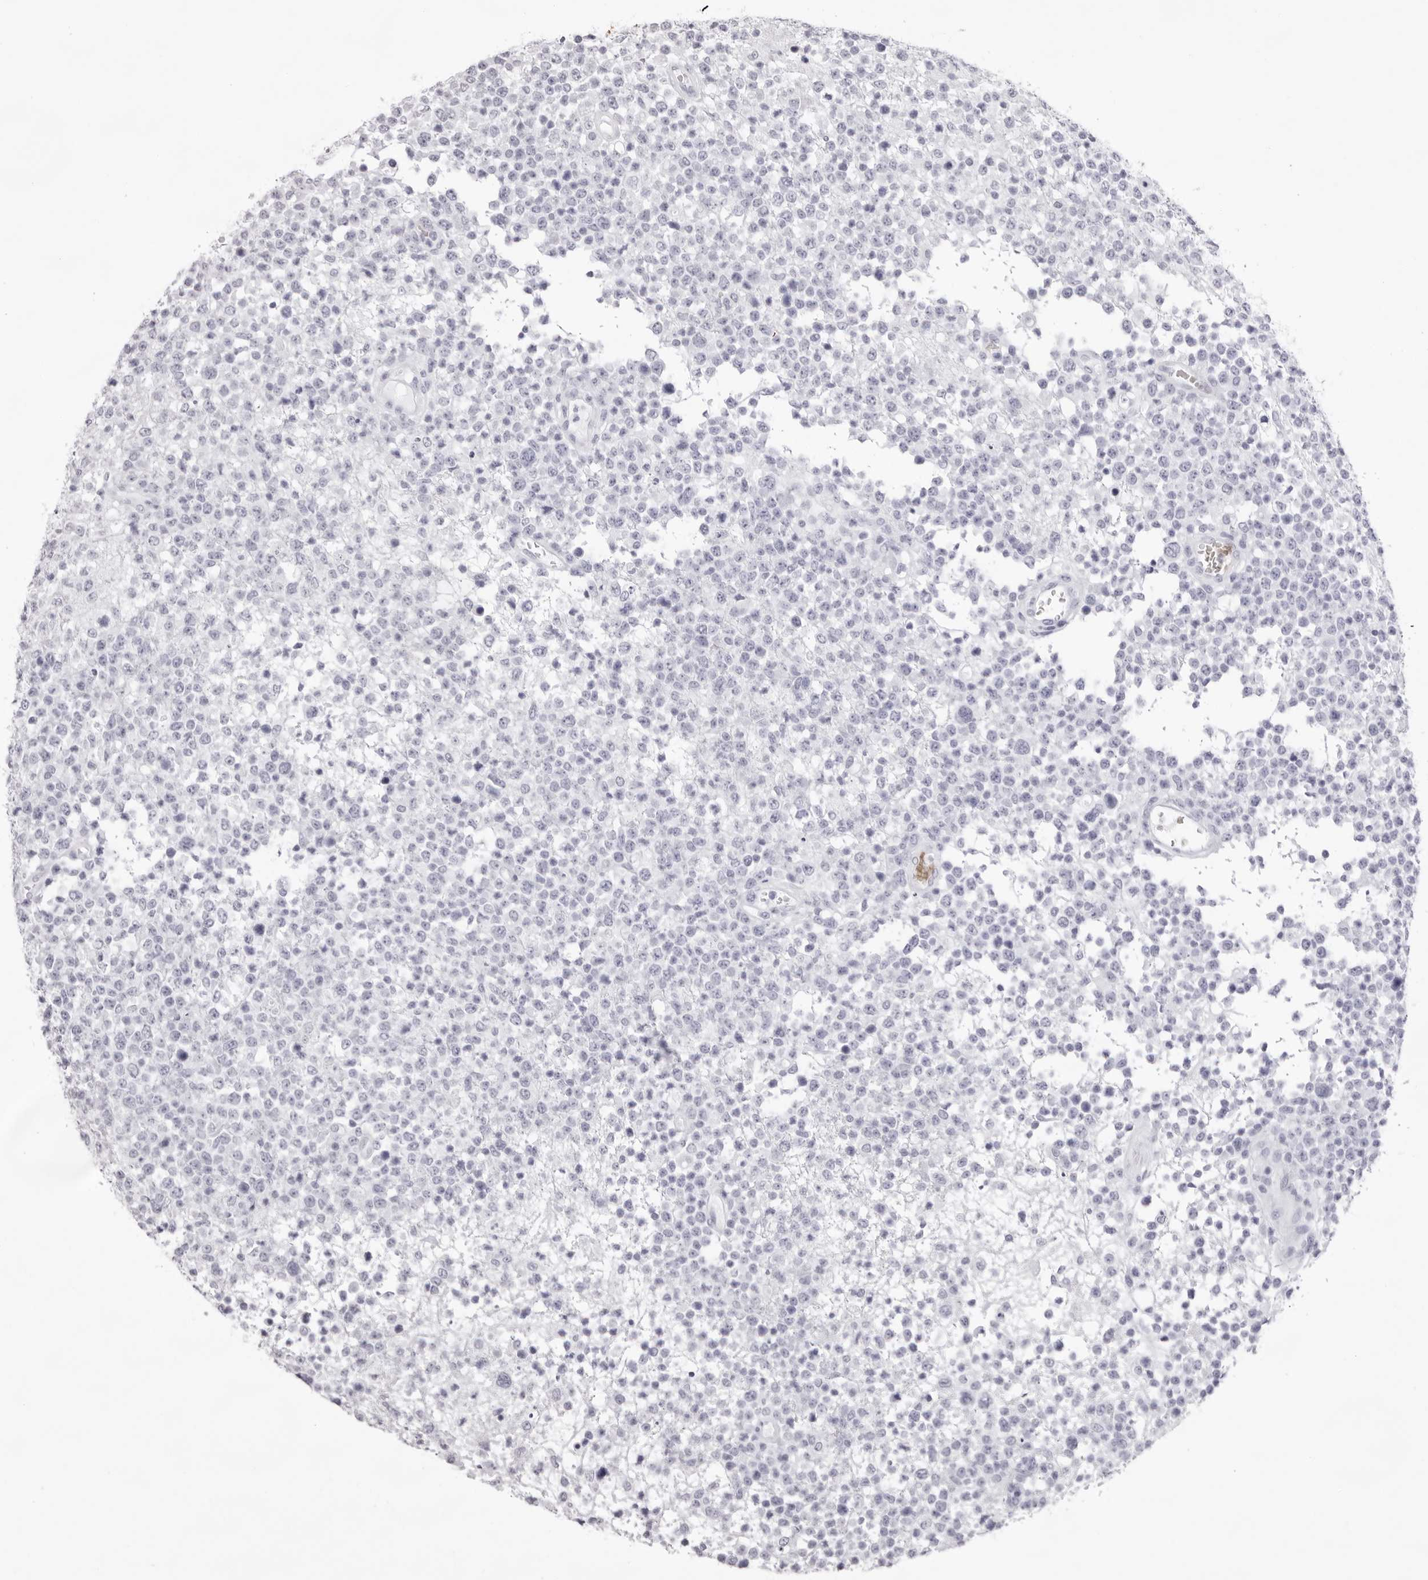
{"staining": {"intensity": "negative", "quantity": "none", "location": "none"}, "tissue": "lymphoma", "cell_type": "Tumor cells", "image_type": "cancer", "snomed": [{"axis": "morphology", "description": "Malignant lymphoma, non-Hodgkin's type, High grade"}, {"axis": "topography", "description": "Colon"}], "caption": "Immunohistochemical staining of lymphoma exhibits no significant positivity in tumor cells. The staining is performed using DAB brown chromogen with nuclei counter-stained in using hematoxylin.", "gene": "SPTA1", "patient": {"sex": "female", "age": 53}}